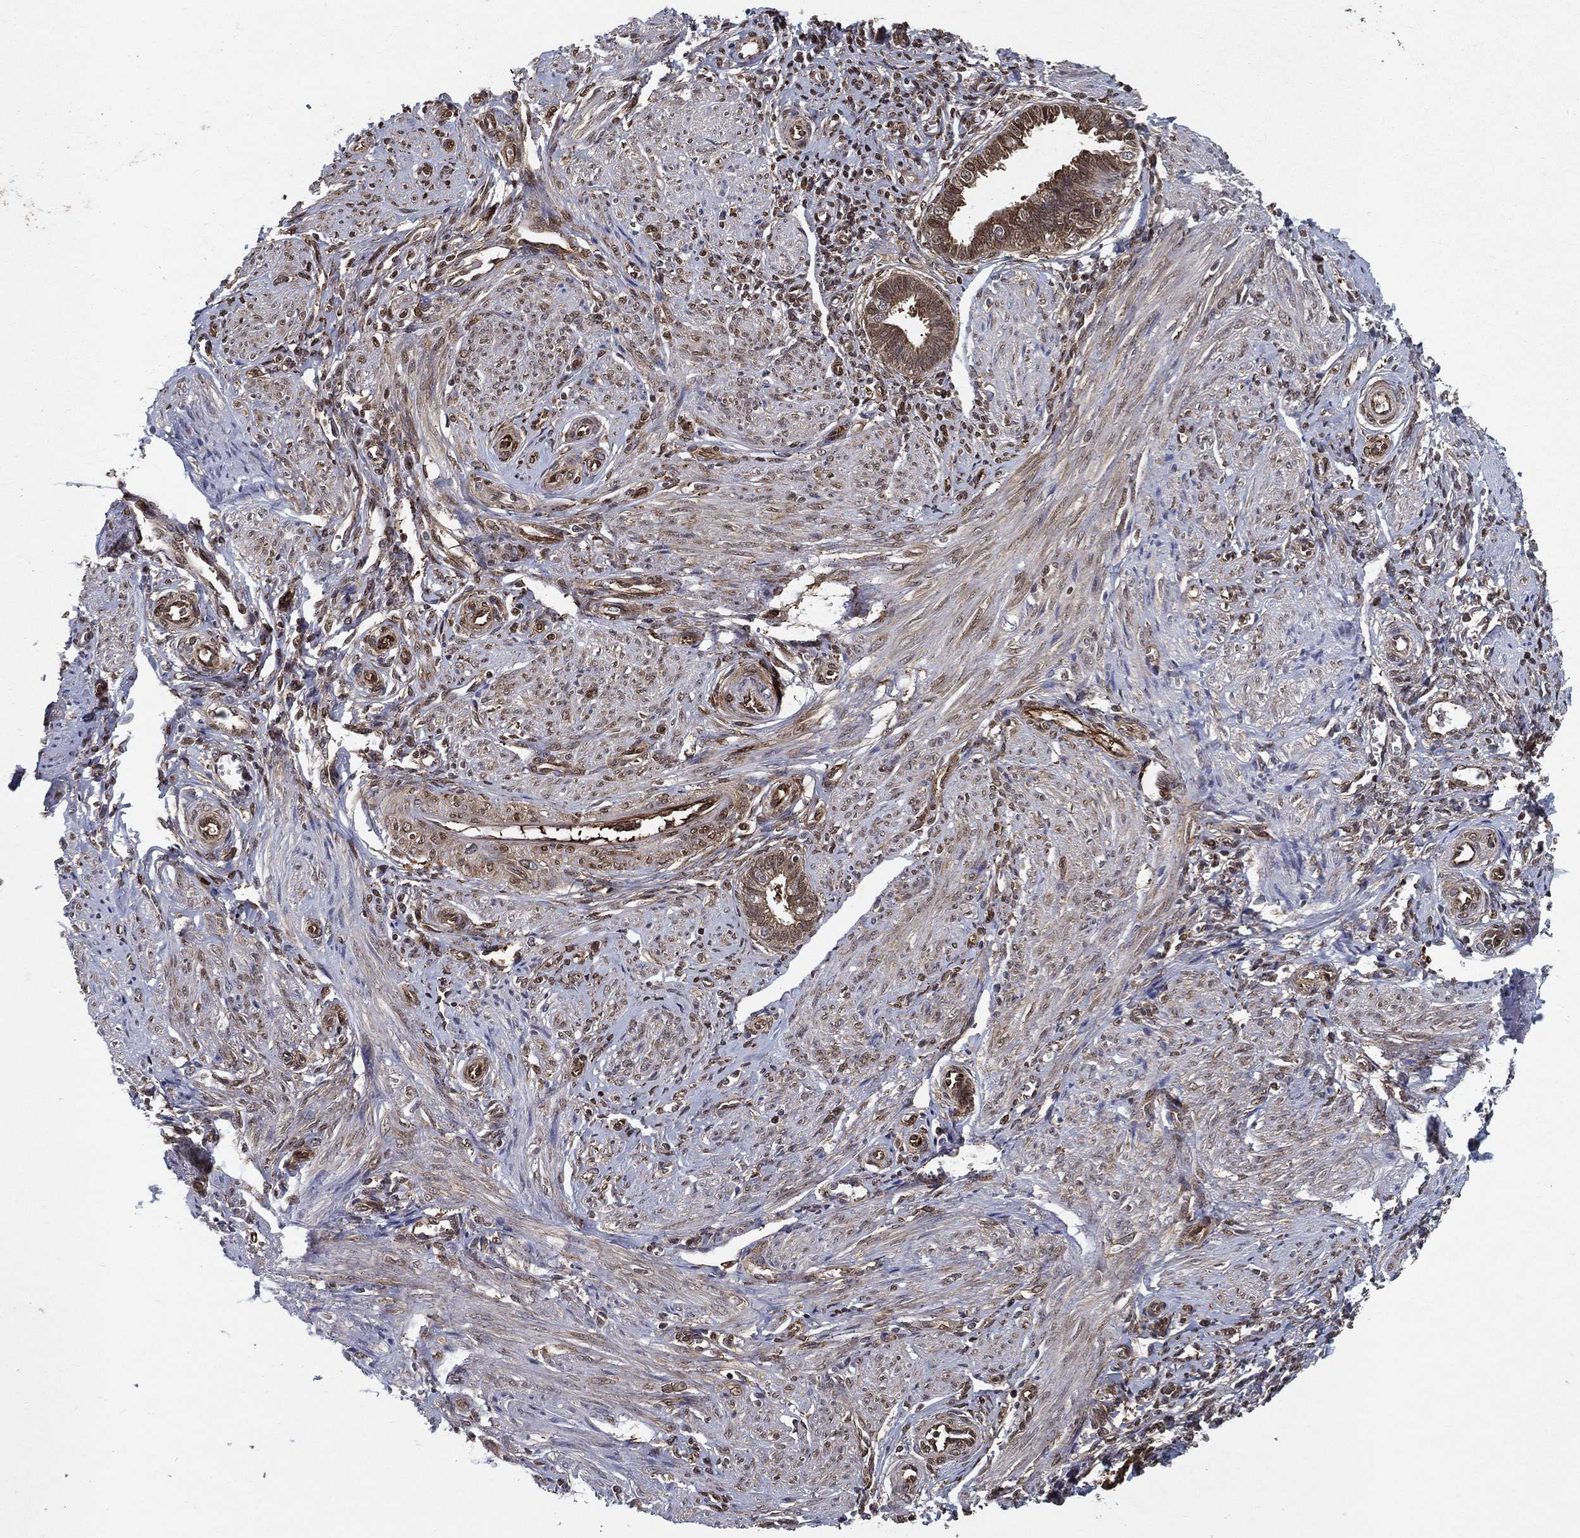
{"staining": {"intensity": "weak", "quantity": "<25%", "location": "cytoplasmic/membranous"}, "tissue": "endometrium", "cell_type": "Cells in endometrial stroma", "image_type": "normal", "snomed": [{"axis": "morphology", "description": "Normal tissue, NOS"}, {"axis": "topography", "description": "Cervix"}, {"axis": "topography", "description": "Endometrium"}], "caption": "This is an immunohistochemistry (IHC) photomicrograph of unremarkable human endometrium. There is no staining in cells in endometrial stroma.", "gene": "CERS2", "patient": {"sex": "female", "age": 37}}